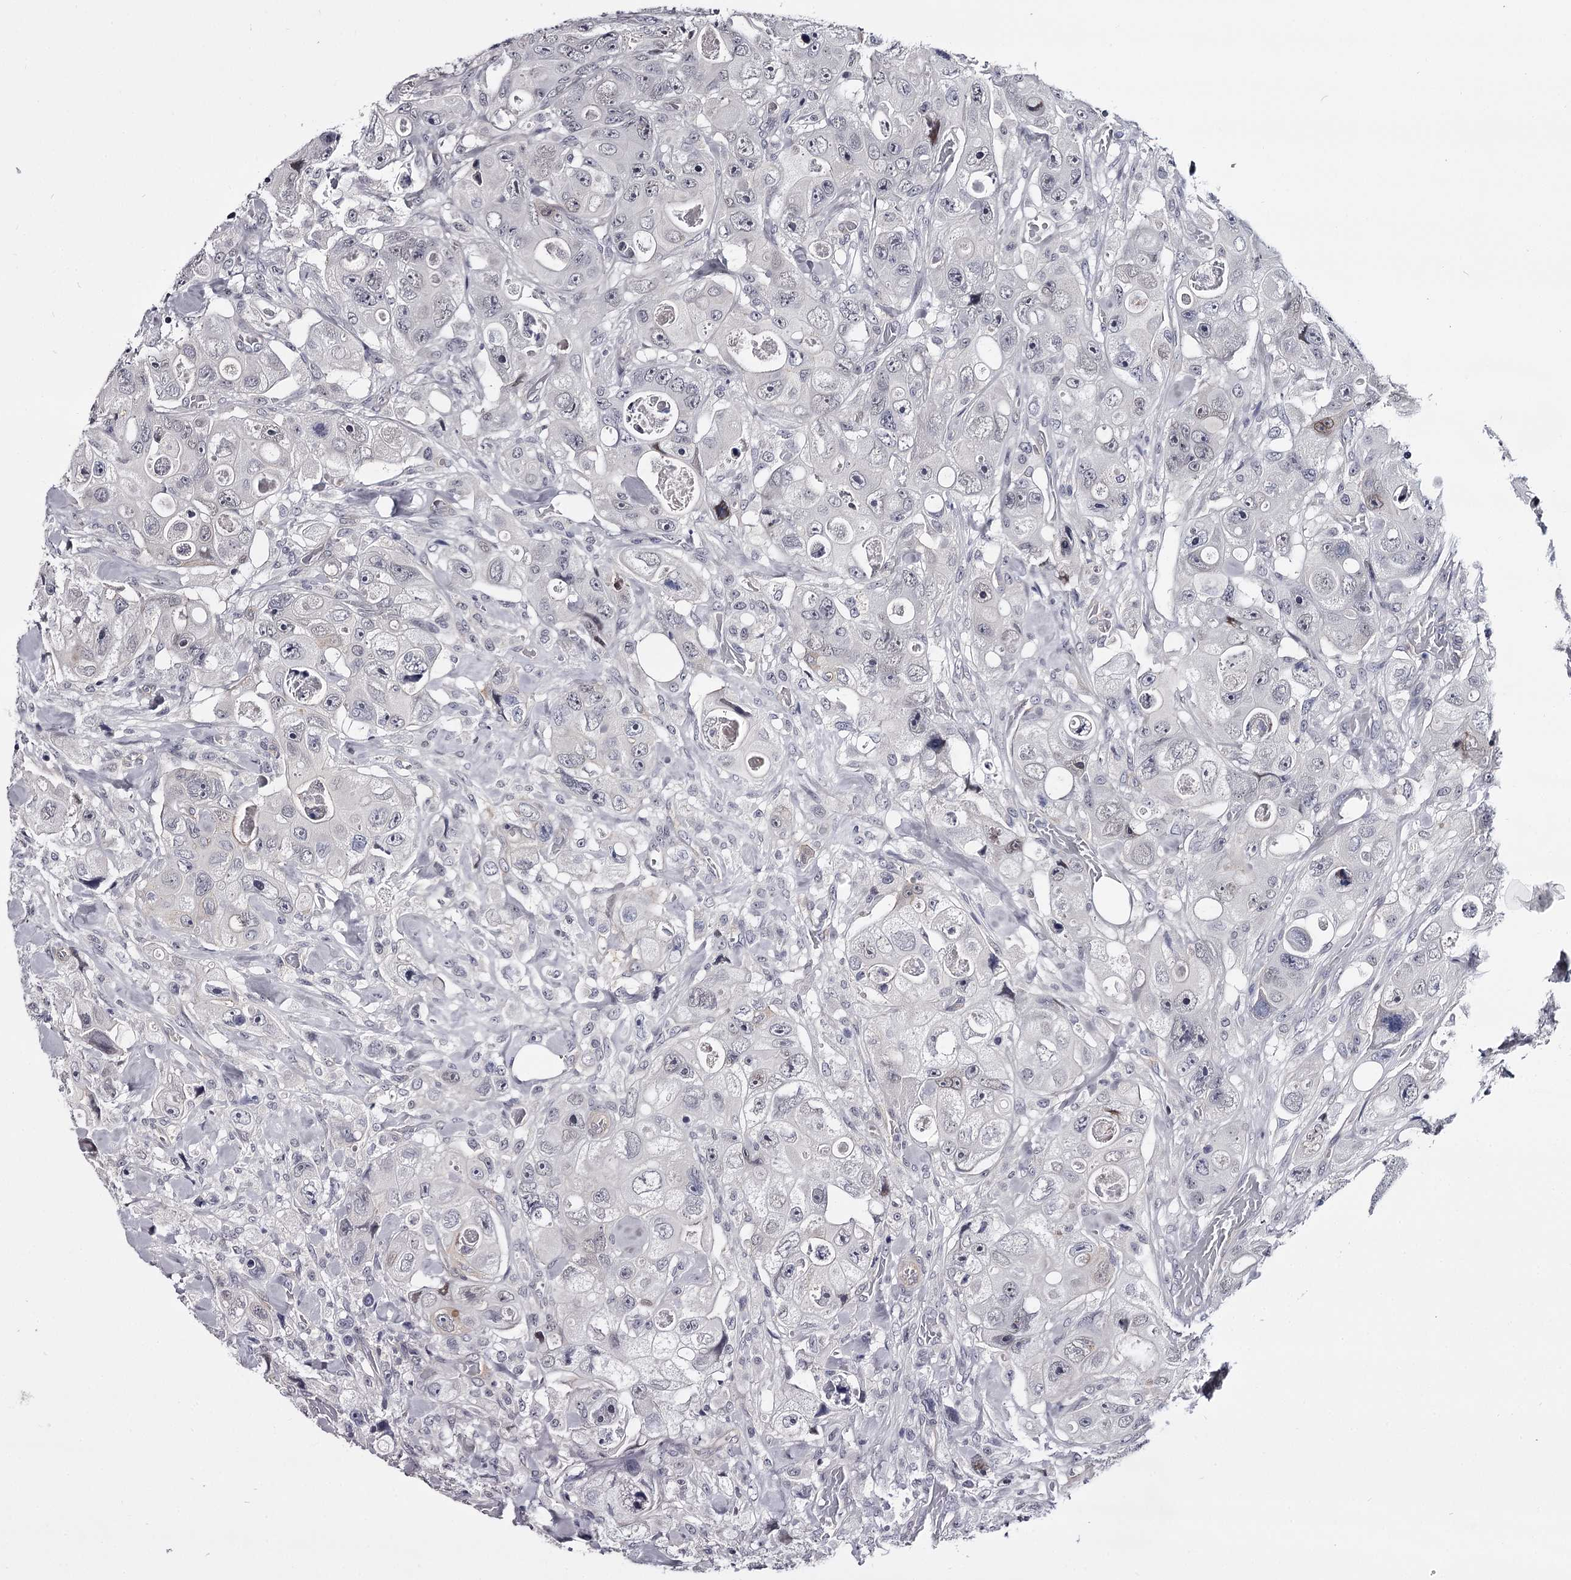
{"staining": {"intensity": "negative", "quantity": "none", "location": "none"}, "tissue": "colorectal cancer", "cell_type": "Tumor cells", "image_type": "cancer", "snomed": [{"axis": "morphology", "description": "Adenocarcinoma, NOS"}, {"axis": "topography", "description": "Colon"}], "caption": "Immunohistochemistry (IHC) of human adenocarcinoma (colorectal) reveals no positivity in tumor cells.", "gene": "OVOL2", "patient": {"sex": "female", "age": 46}}